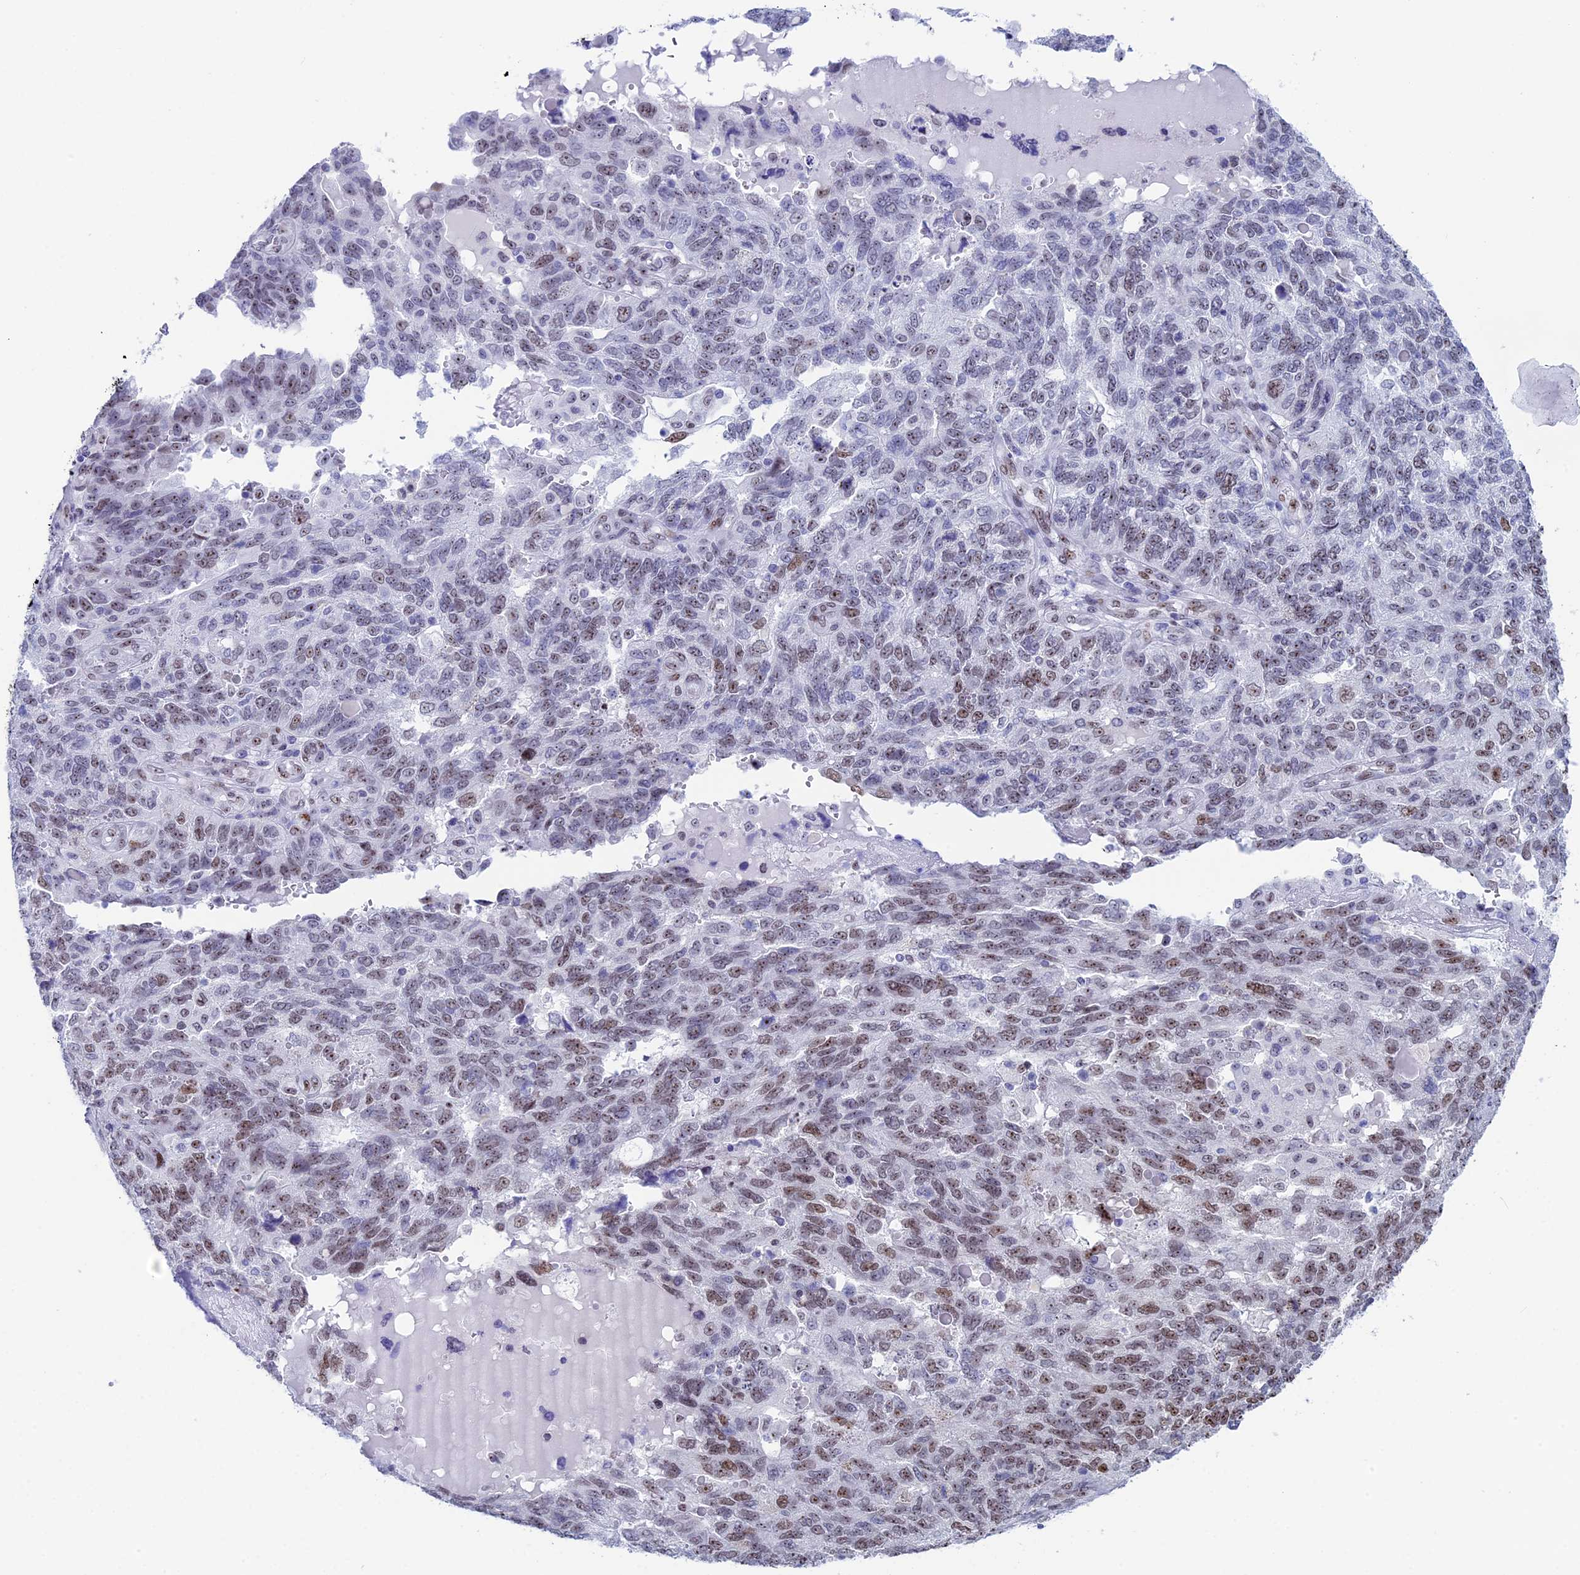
{"staining": {"intensity": "moderate", "quantity": "25%-75%", "location": "nuclear"}, "tissue": "endometrial cancer", "cell_type": "Tumor cells", "image_type": "cancer", "snomed": [{"axis": "morphology", "description": "Adenocarcinoma, NOS"}, {"axis": "topography", "description": "Endometrium"}], "caption": "Immunohistochemical staining of endometrial cancer shows moderate nuclear protein staining in approximately 25%-75% of tumor cells.", "gene": "CCDC86", "patient": {"sex": "female", "age": 66}}